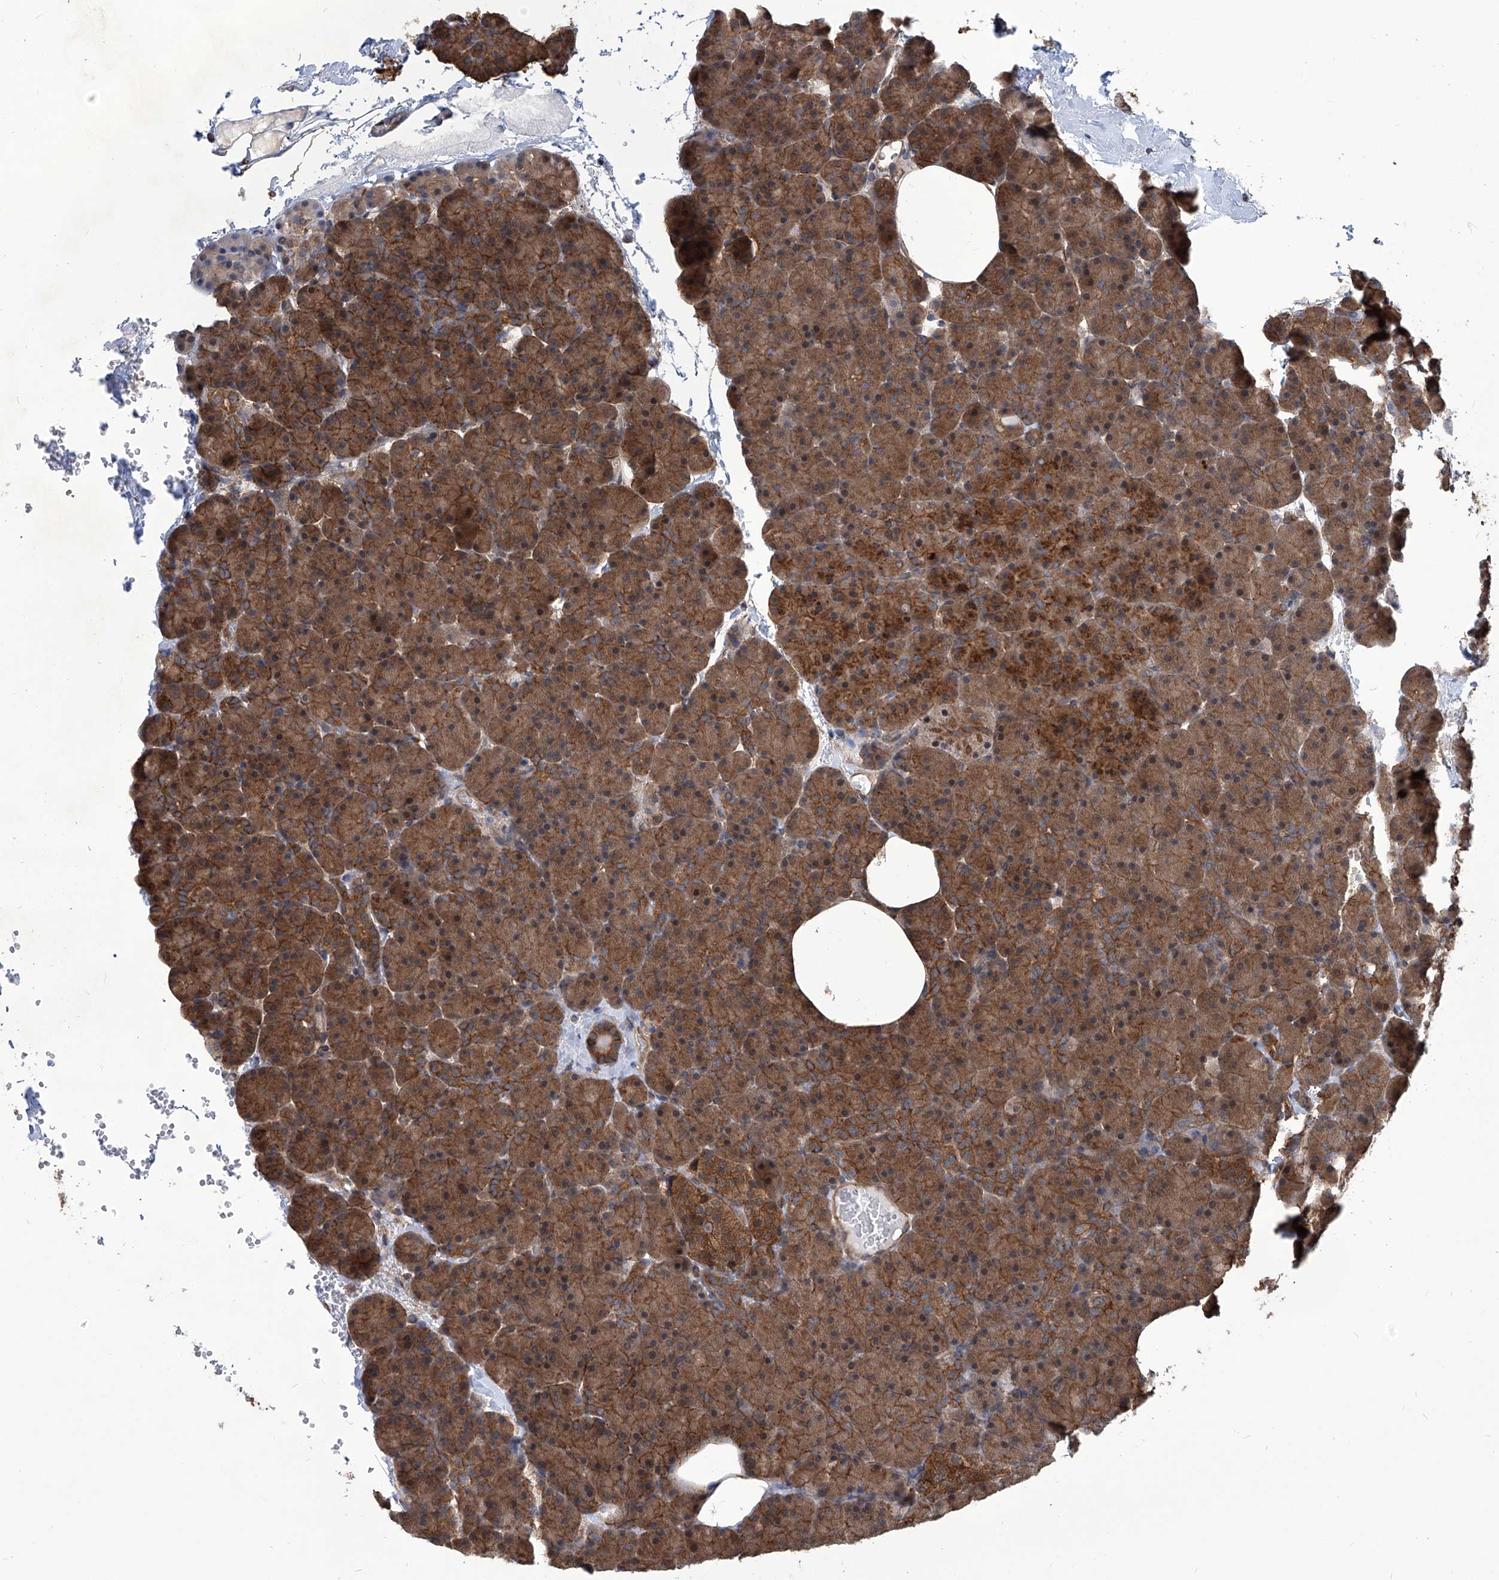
{"staining": {"intensity": "moderate", "quantity": ">75%", "location": "cytoplasmic/membranous"}, "tissue": "pancreas", "cell_type": "Exocrine glandular cells", "image_type": "normal", "snomed": [{"axis": "morphology", "description": "Normal tissue, NOS"}, {"axis": "morphology", "description": "Carcinoid, malignant, NOS"}, {"axis": "topography", "description": "Pancreas"}], "caption": "Immunohistochemistry (IHC) (DAB (3,3'-diaminobenzidine)) staining of normal pancreas shows moderate cytoplasmic/membranous protein expression in approximately >75% of exocrine glandular cells.", "gene": "PSMB1", "patient": {"sex": "female", "age": 35}}